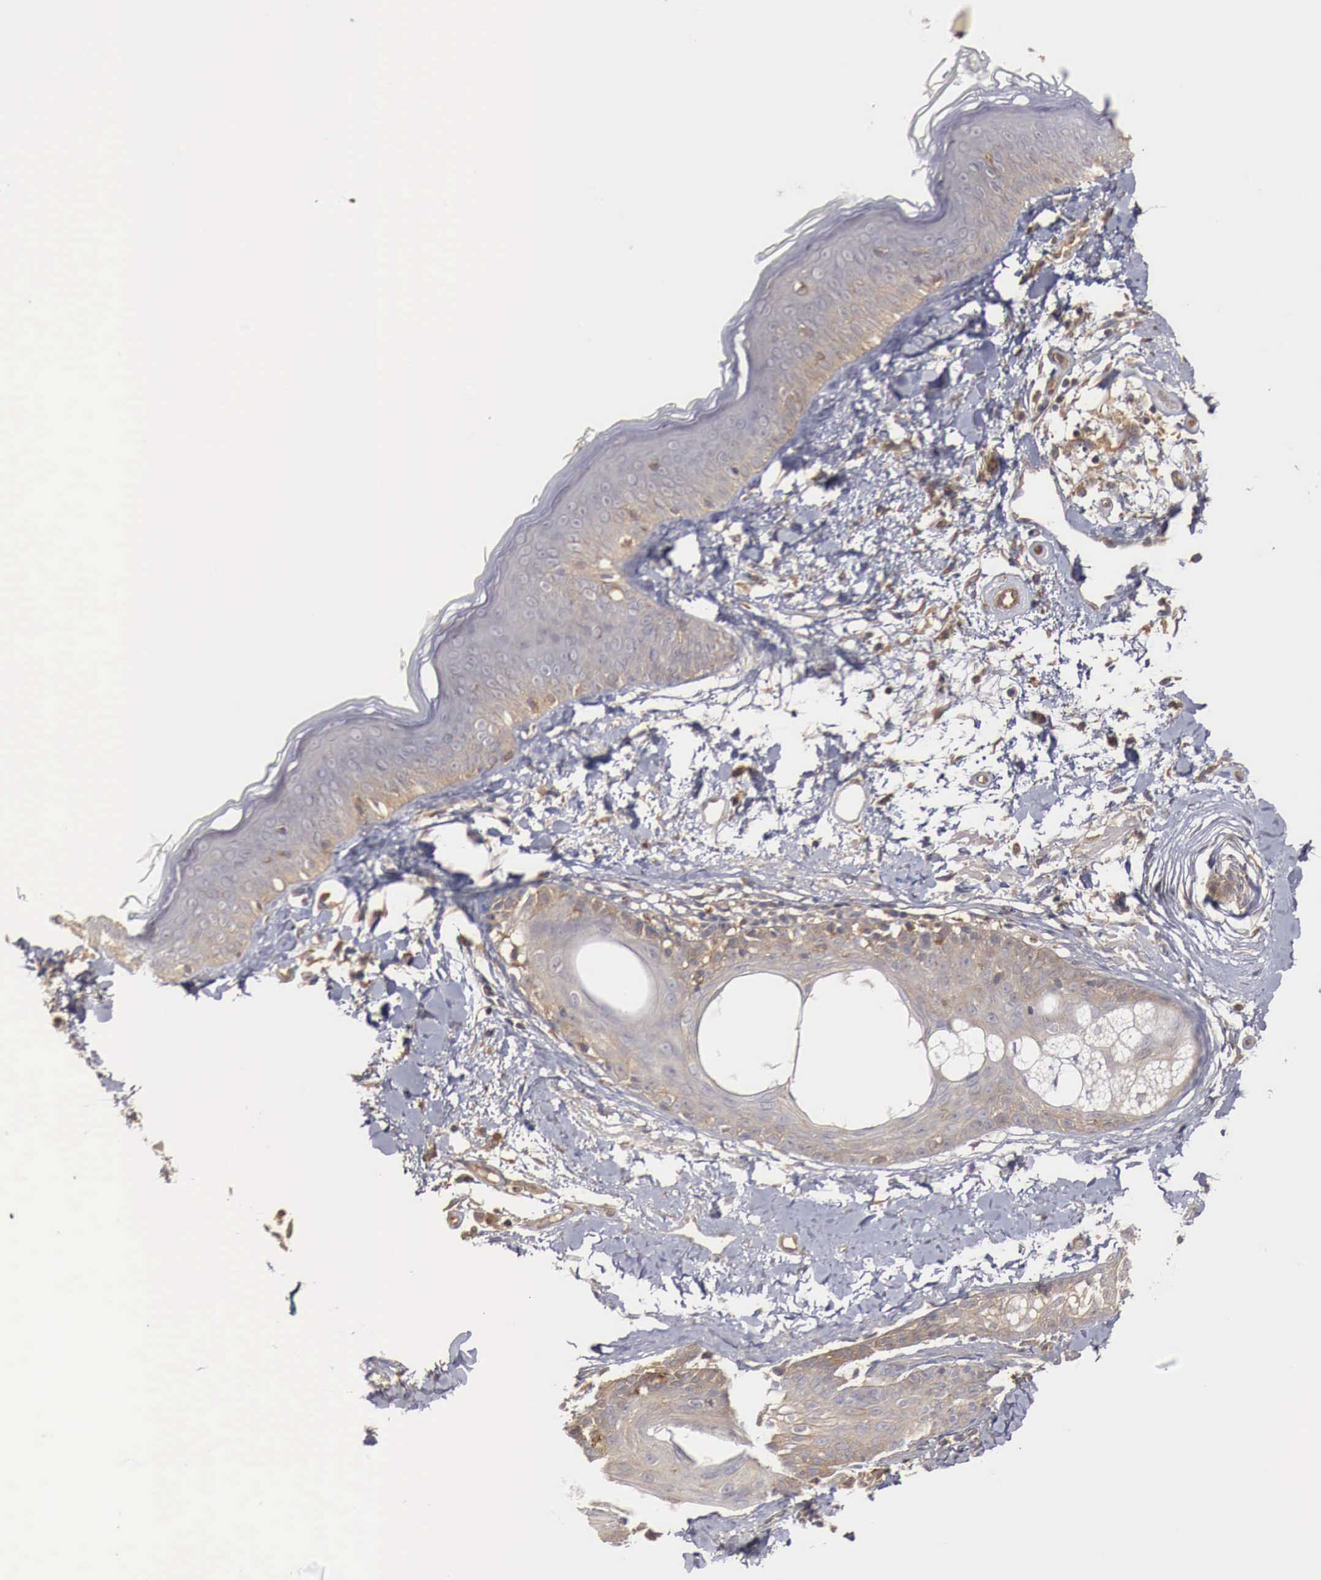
{"staining": {"intensity": "moderate", "quantity": ">75%", "location": "cytoplasmic/membranous"}, "tissue": "skin", "cell_type": "Fibroblasts", "image_type": "normal", "snomed": [{"axis": "morphology", "description": "Normal tissue, NOS"}, {"axis": "topography", "description": "Skin"}], "caption": "This is an image of IHC staining of normal skin, which shows moderate staining in the cytoplasmic/membranous of fibroblasts.", "gene": "ARMCX4", "patient": {"sex": "male", "age": 86}}